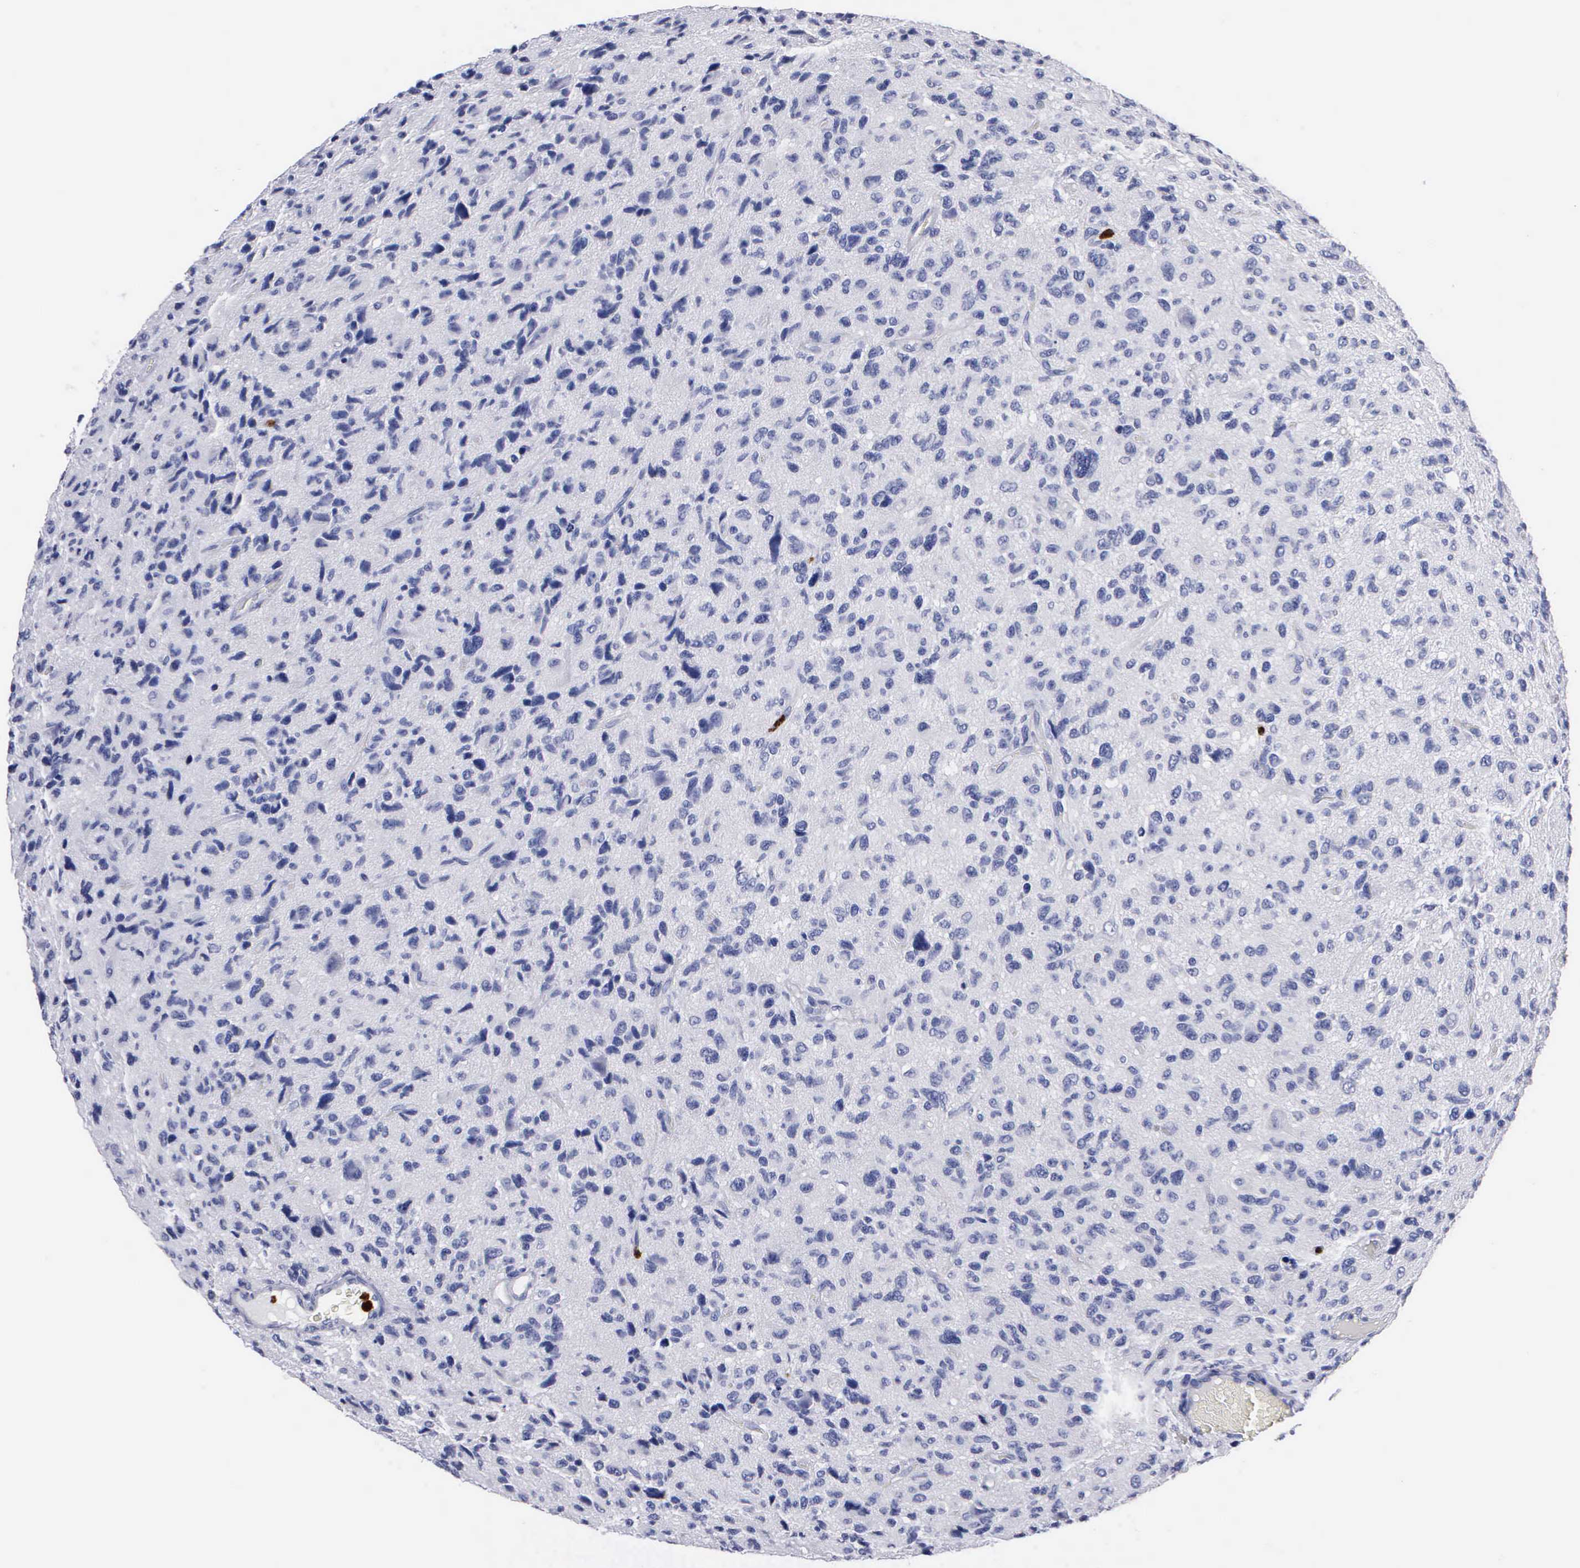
{"staining": {"intensity": "negative", "quantity": "none", "location": "none"}, "tissue": "glioma", "cell_type": "Tumor cells", "image_type": "cancer", "snomed": [{"axis": "morphology", "description": "Glioma, malignant, High grade"}, {"axis": "topography", "description": "Brain"}], "caption": "Glioma was stained to show a protein in brown. There is no significant staining in tumor cells.", "gene": "CTSG", "patient": {"sex": "female", "age": 60}}